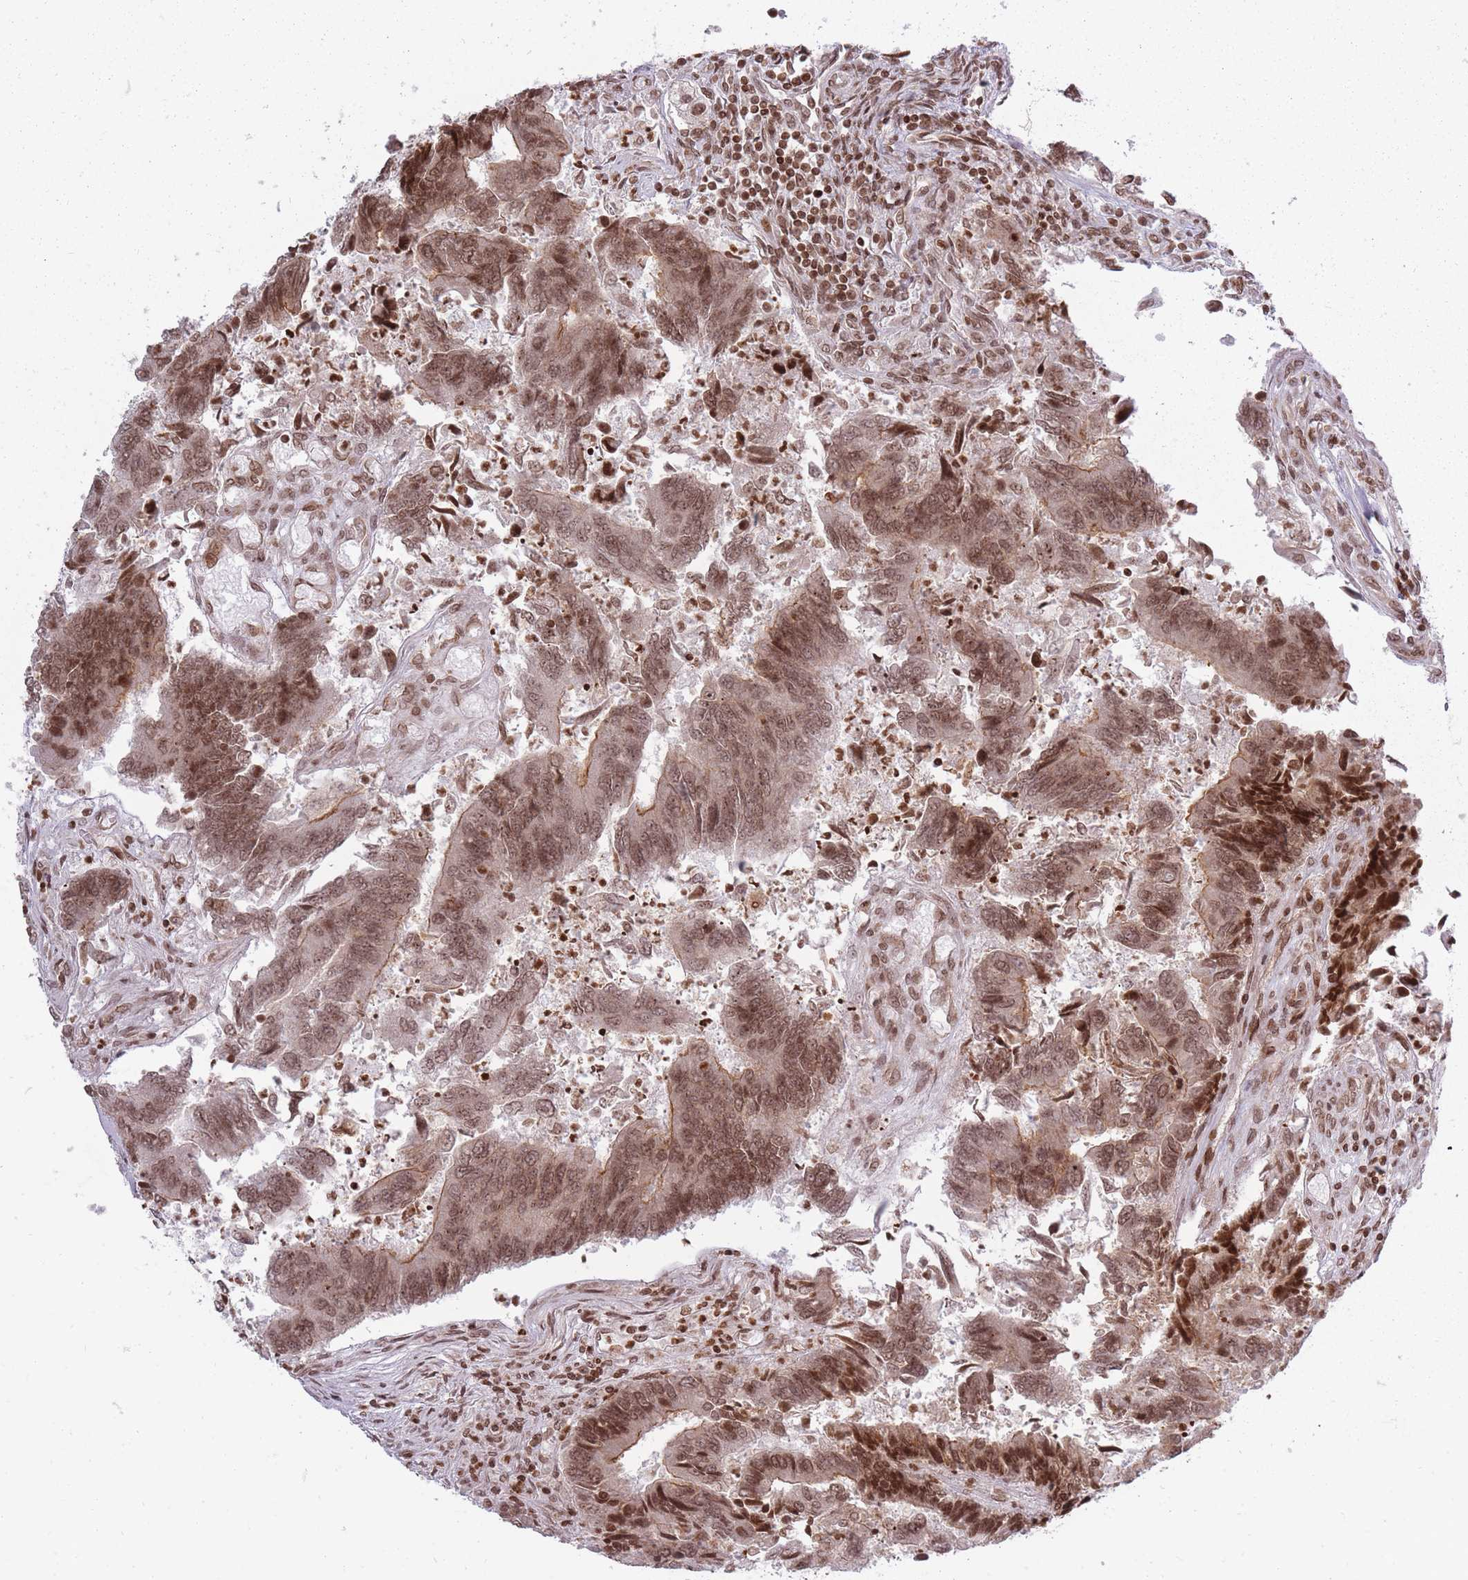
{"staining": {"intensity": "moderate", "quantity": ">75%", "location": "cytoplasmic/membranous,nuclear"}, "tissue": "colorectal cancer", "cell_type": "Tumor cells", "image_type": "cancer", "snomed": [{"axis": "morphology", "description": "Adenocarcinoma, NOS"}, {"axis": "topography", "description": "Colon"}], "caption": "An image showing moderate cytoplasmic/membranous and nuclear expression in about >75% of tumor cells in colorectal cancer (adenocarcinoma), as visualized by brown immunohistochemical staining.", "gene": "TMC6", "patient": {"sex": "female", "age": 67}}